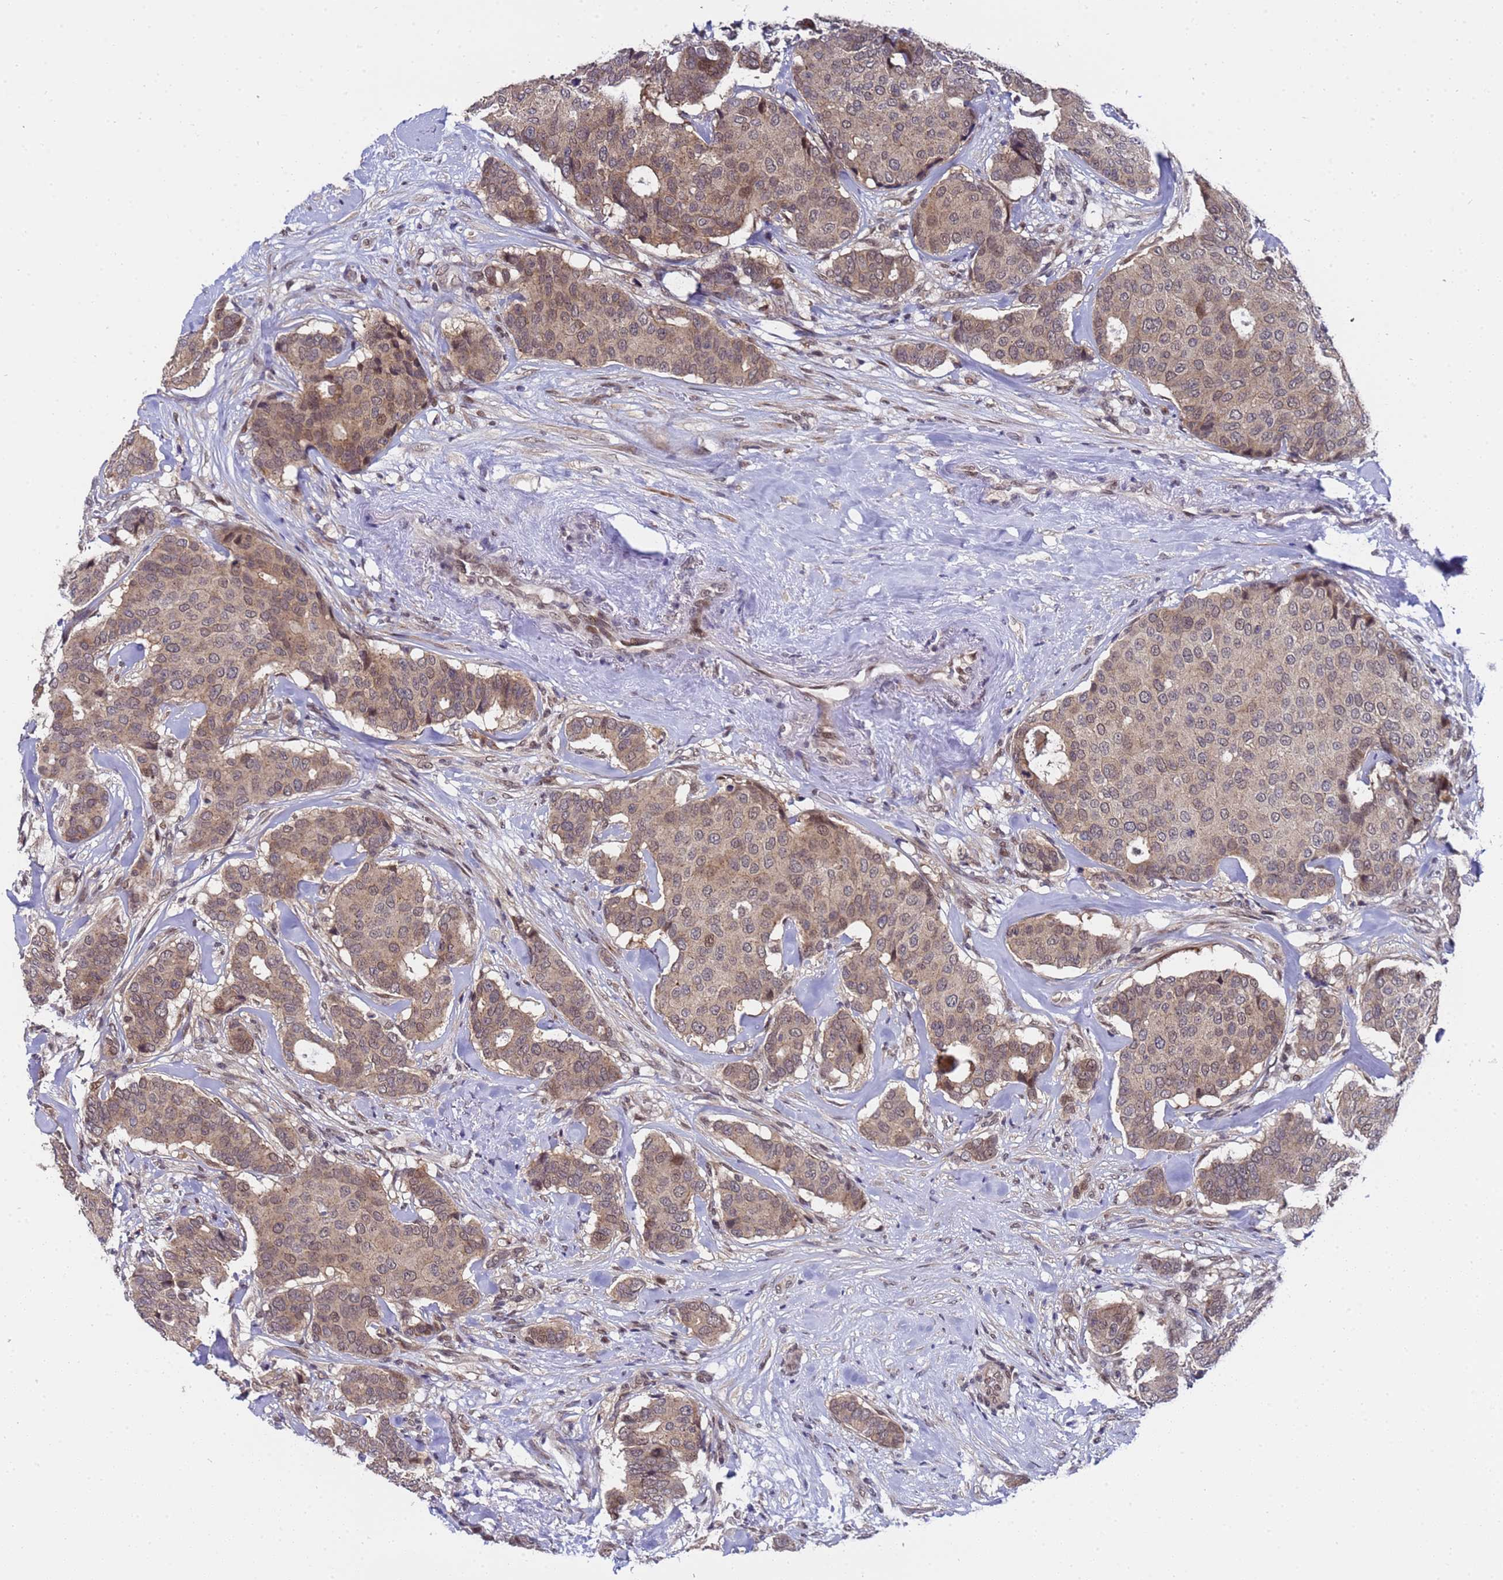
{"staining": {"intensity": "moderate", "quantity": ">75%", "location": "cytoplasmic/membranous,nuclear"}, "tissue": "breast cancer", "cell_type": "Tumor cells", "image_type": "cancer", "snomed": [{"axis": "morphology", "description": "Duct carcinoma"}, {"axis": "topography", "description": "Breast"}], "caption": "Human breast cancer (invasive ductal carcinoma) stained with a protein marker demonstrates moderate staining in tumor cells.", "gene": "ANAPC13", "patient": {"sex": "female", "age": 75}}